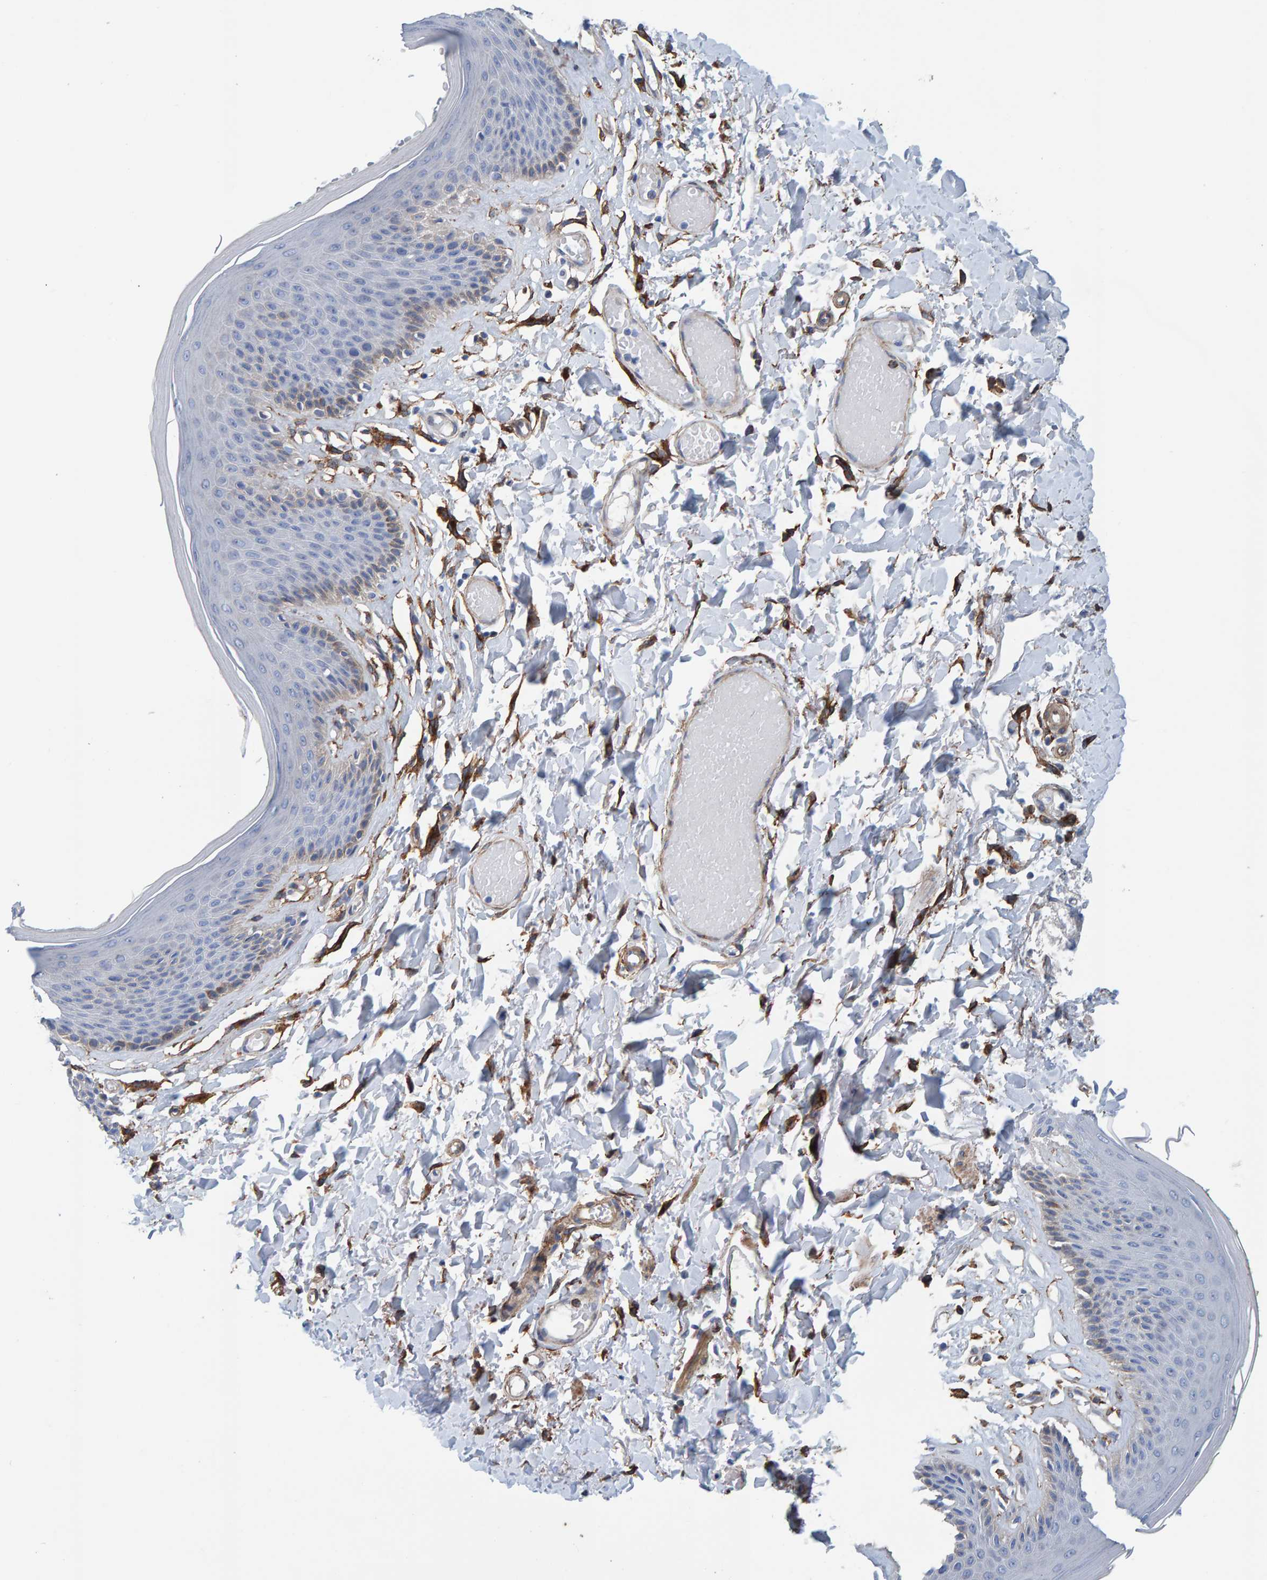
{"staining": {"intensity": "weak", "quantity": "<25%", "location": "cytoplasmic/membranous"}, "tissue": "skin", "cell_type": "Epidermal cells", "image_type": "normal", "snomed": [{"axis": "morphology", "description": "Normal tissue, NOS"}, {"axis": "topography", "description": "Vulva"}], "caption": "High magnification brightfield microscopy of normal skin stained with DAB (3,3'-diaminobenzidine) (brown) and counterstained with hematoxylin (blue): epidermal cells show no significant staining.", "gene": "LRP1", "patient": {"sex": "female", "age": 73}}